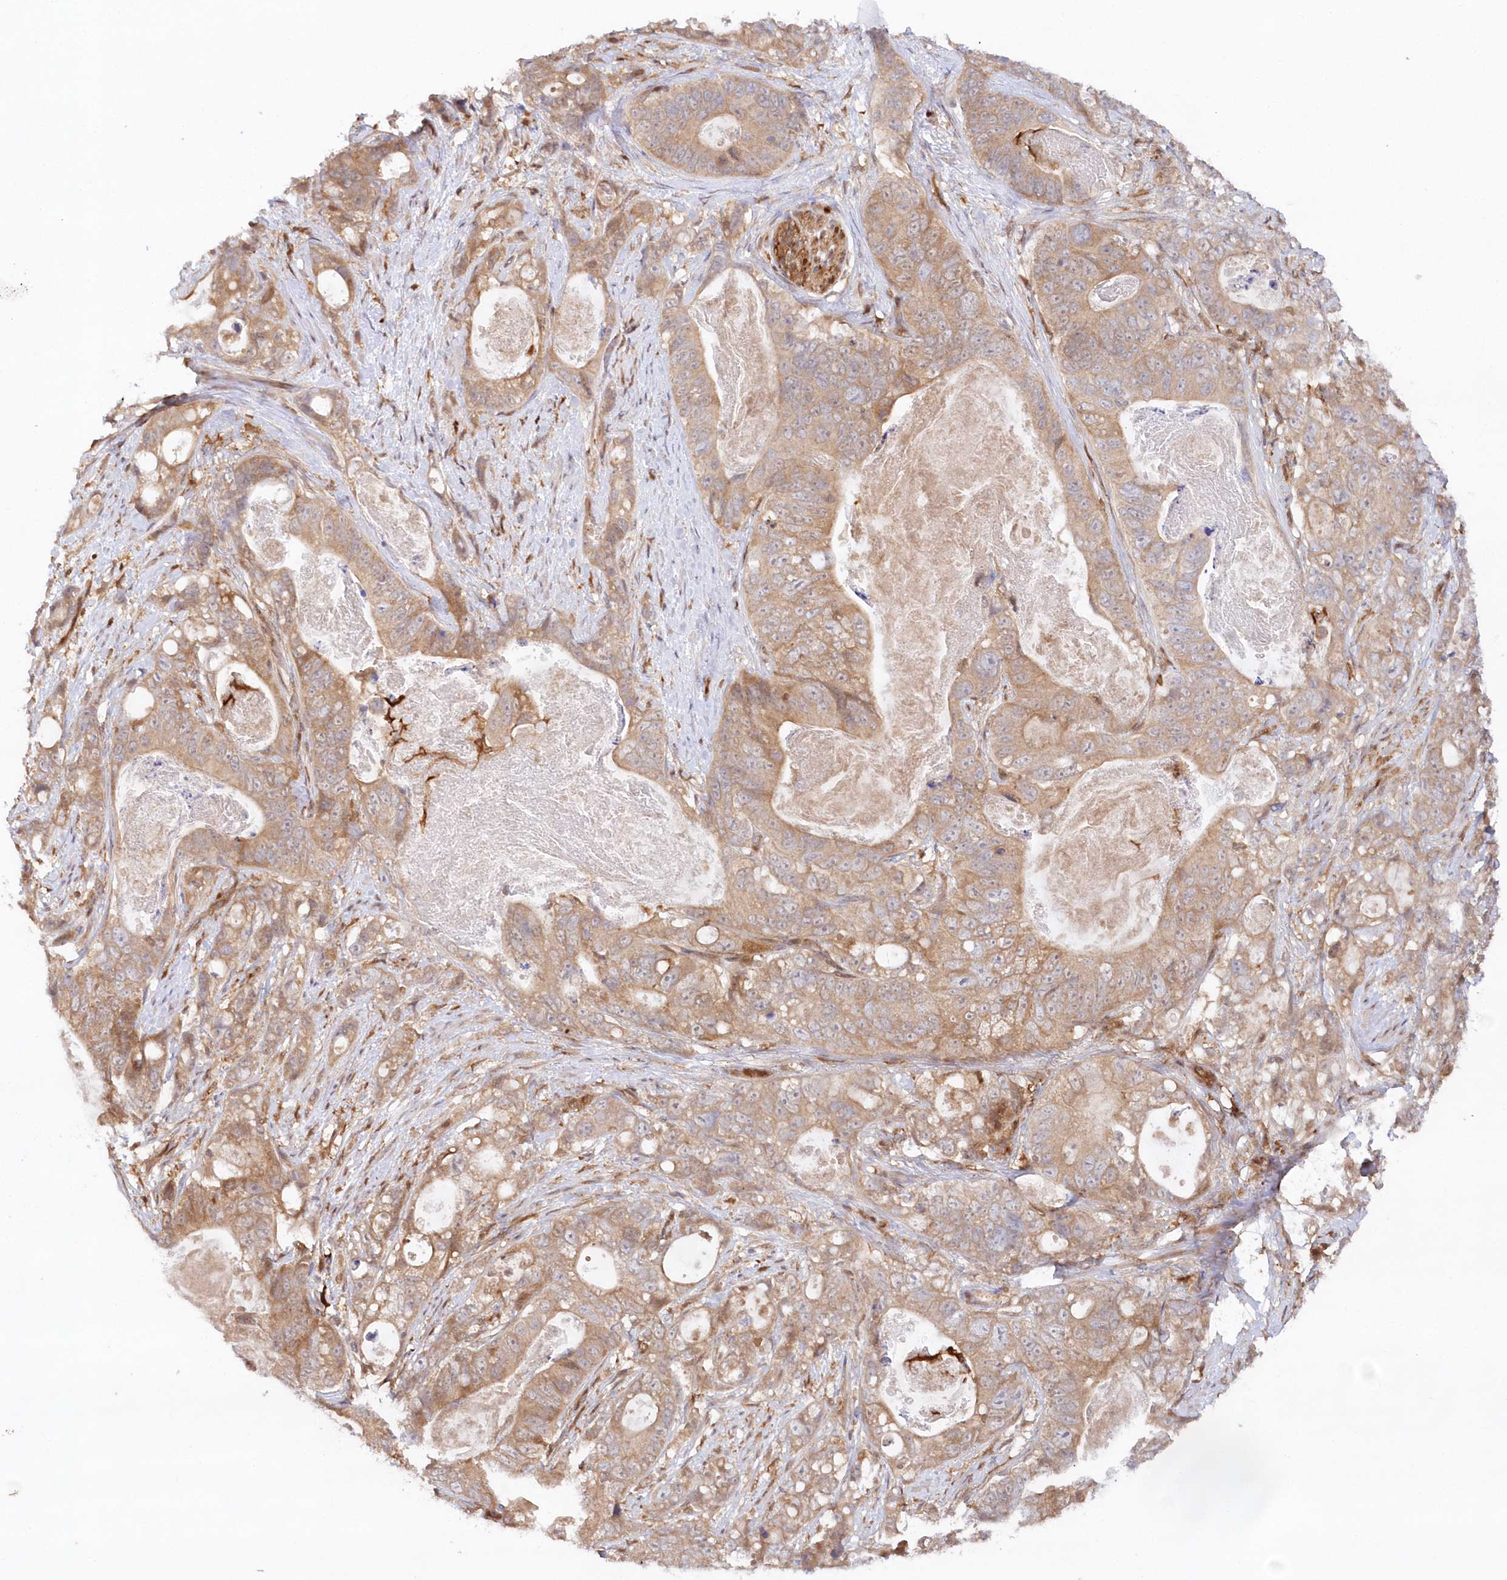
{"staining": {"intensity": "weak", "quantity": ">75%", "location": "cytoplasmic/membranous"}, "tissue": "stomach cancer", "cell_type": "Tumor cells", "image_type": "cancer", "snomed": [{"axis": "morphology", "description": "Normal tissue, NOS"}, {"axis": "morphology", "description": "Adenocarcinoma, NOS"}, {"axis": "topography", "description": "Stomach"}], "caption": "A high-resolution image shows immunohistochemistry (IHC) staining of stomach cancer, which exhibits weak cytoplasmic/membranous staining in approximately >75% of tumor cells.", "gene": "GBE1", "patient": {"sex": "female", "age": 89}}